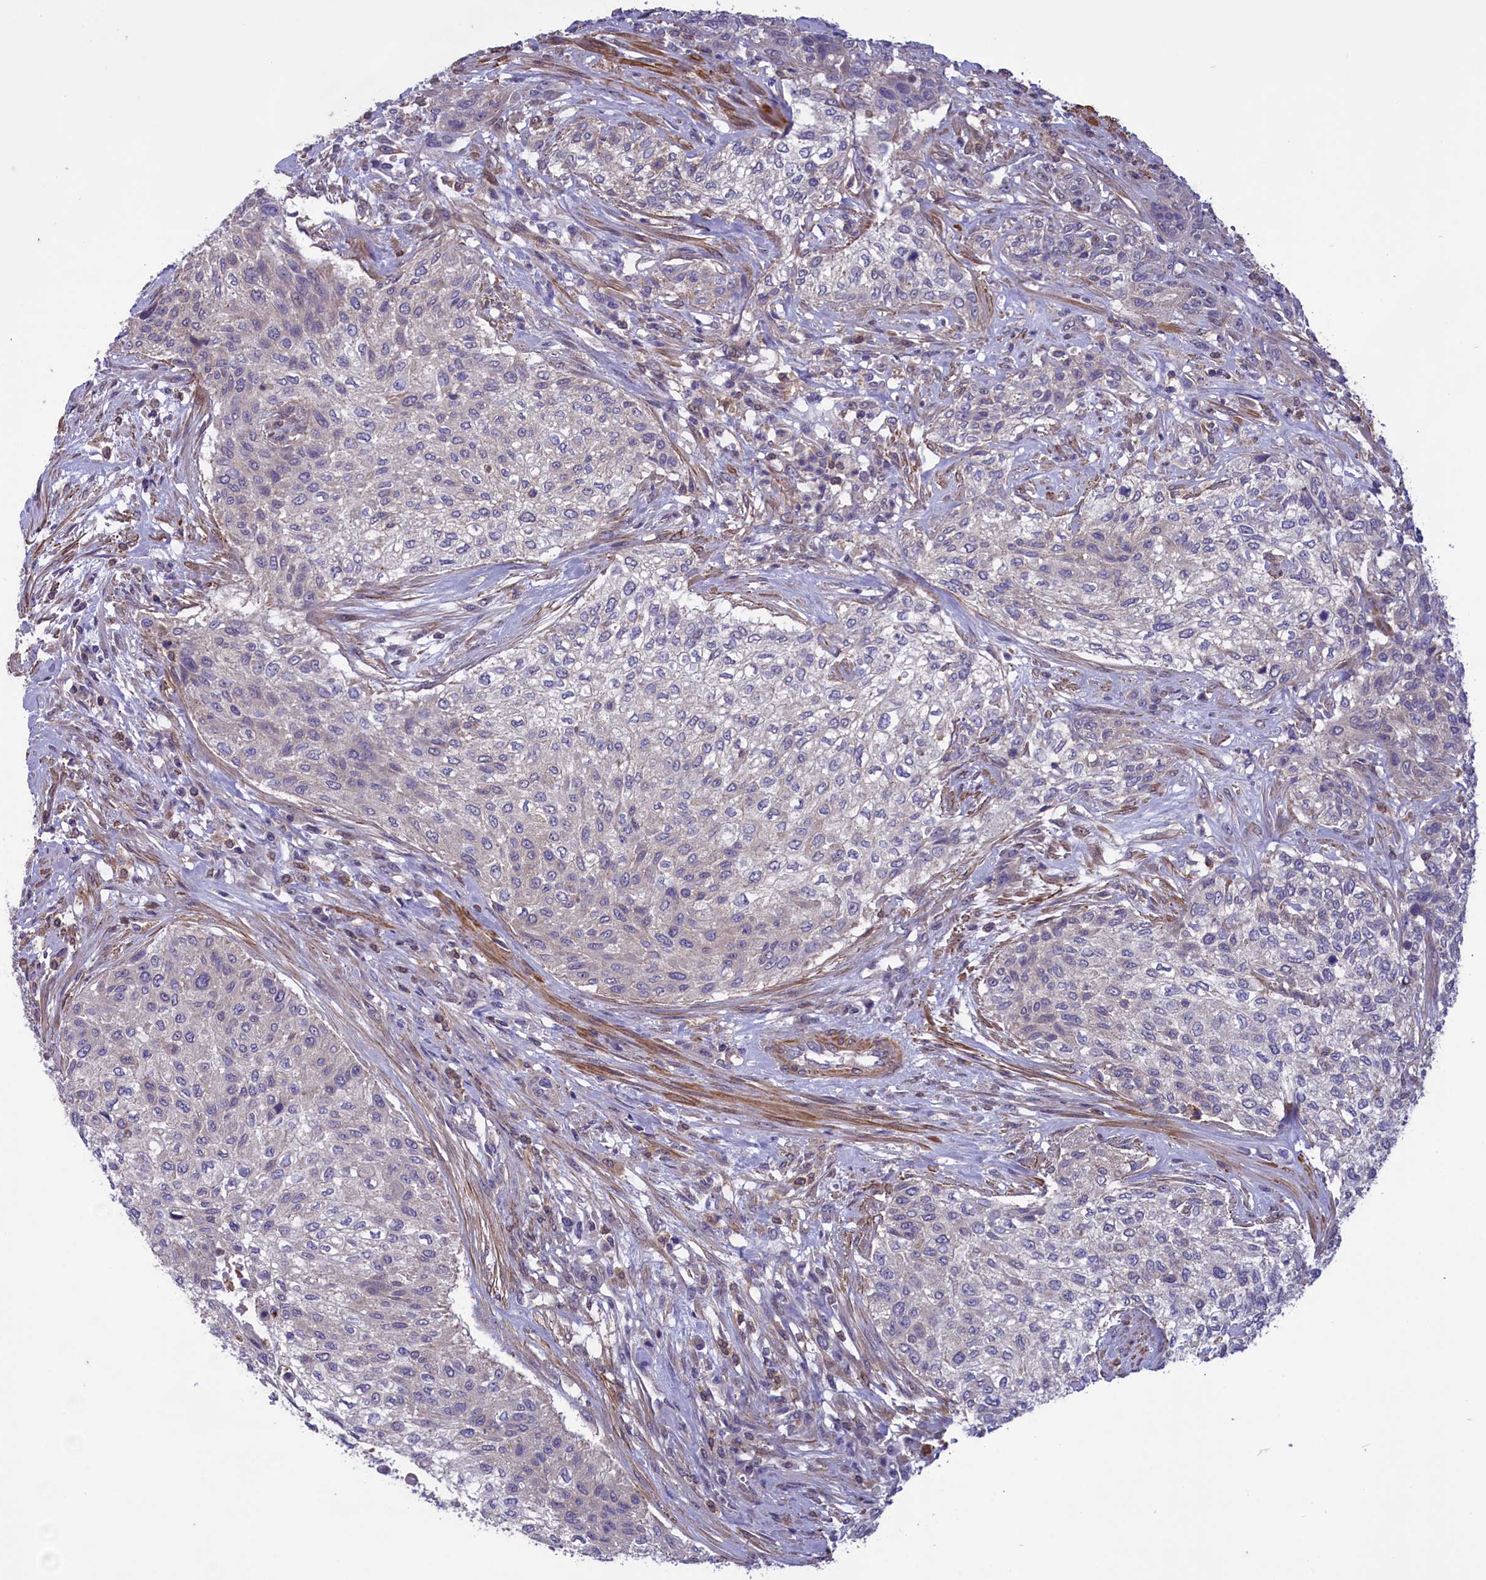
{"staining": {"intensity": "negative", "quantity": "none", "location": "none"}, "tissue": "urothelial cancer", "cell_type": "Tumor cells", "image_type": "cancer", "snomed": [{"axis": "morphology", "description": "Normal tissue, NOS"}, {"axis": "morphology", "description": "Urothelial carcinoma, NOS"}, {"axis": "topography", "description": "Urinary bladder"}, {"axis": "topography", "description": "Peripheral nerve tissue"}], "caption": "A high-resolution histopathology image shows immunohistochemistry (IHC) staining of transitional cell carcinoma, which exhibits no significant expression in tumor cells. Nuclei are stained in blue.", "gene": "AMDHD2", "patient": {"sex": "male", "age": 35}}